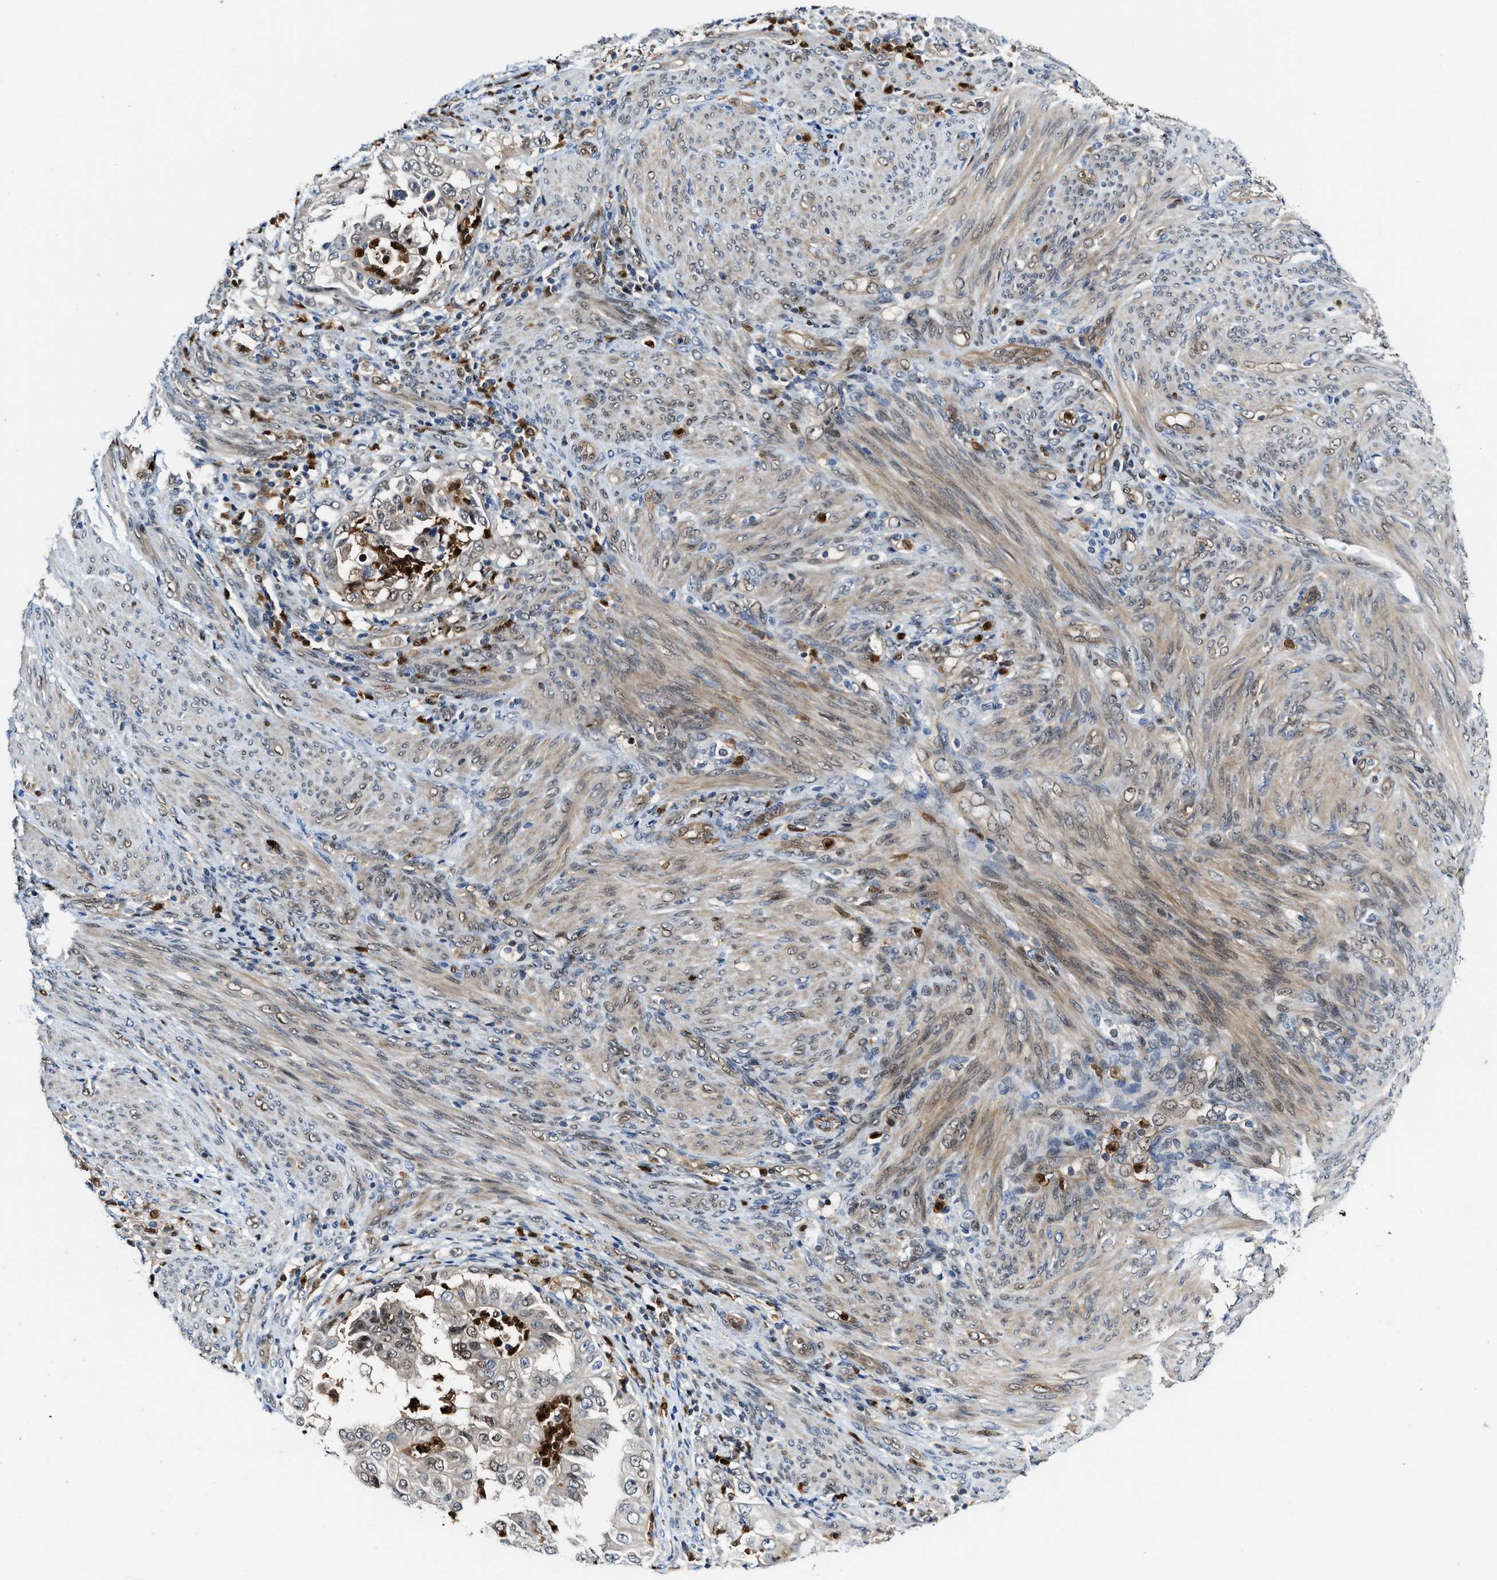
{"staining": {"intensity": "weak", "quantity": "<25%", "location": "nuclear"}, "tissue": "endometrial cancer", "cell_type": "Tumor cells", "image_type": "cancer", "snomed": [{"axis": "morphology", "description": "Adenocarcinoma, NOS"}, {"axis": "topography", "description": "Endometrium"}], "caption": "DAB immunohistochemical staining of adenocarcinoma (endometrial) reveals no significant positivity in tumor cells.", "gene": "LTA4H", "patient": {"sex": "female", "age": 85}}